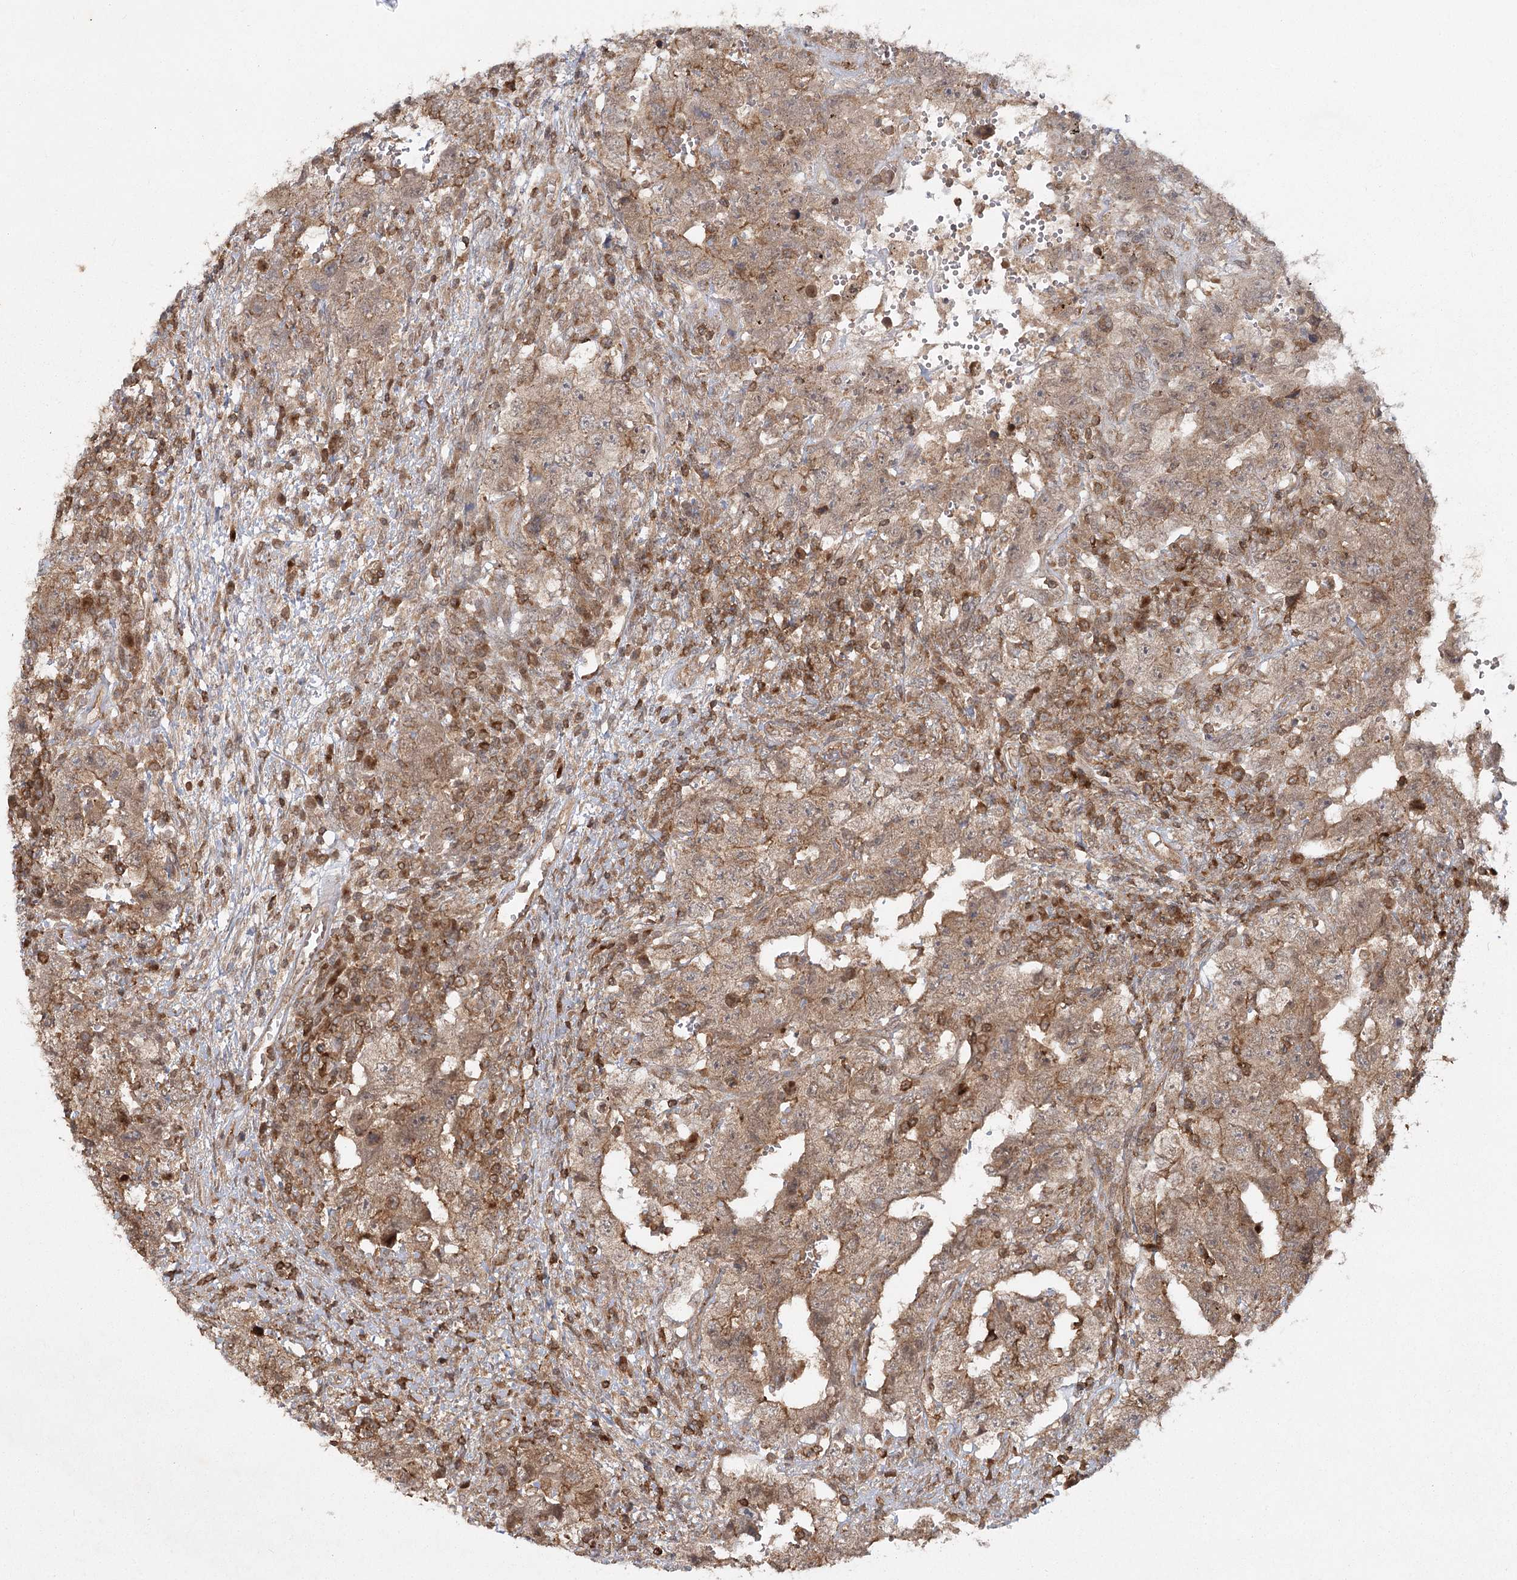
{"staining": {"intensity": "moderate", "quantity": ">75%", "location": "cytoplasmic/membranous"}, "tissue": "testis cancer", "cell_type": "Tumor cells", "image_type": "cancer", "snomed": [{"axis": "morphology", "description": "Carcinoma, Embryonal, NOS"}, {"axis": "topography", "description": "Testis"}], "caption": "Protein staining demonstrates moderate cytoplasmic/membranous expression in approximately >75% of tumor cells in embryonal carcinoma (testis).", "gene": "MDFIC", "patient": {"sex": "male", "age": 26}}